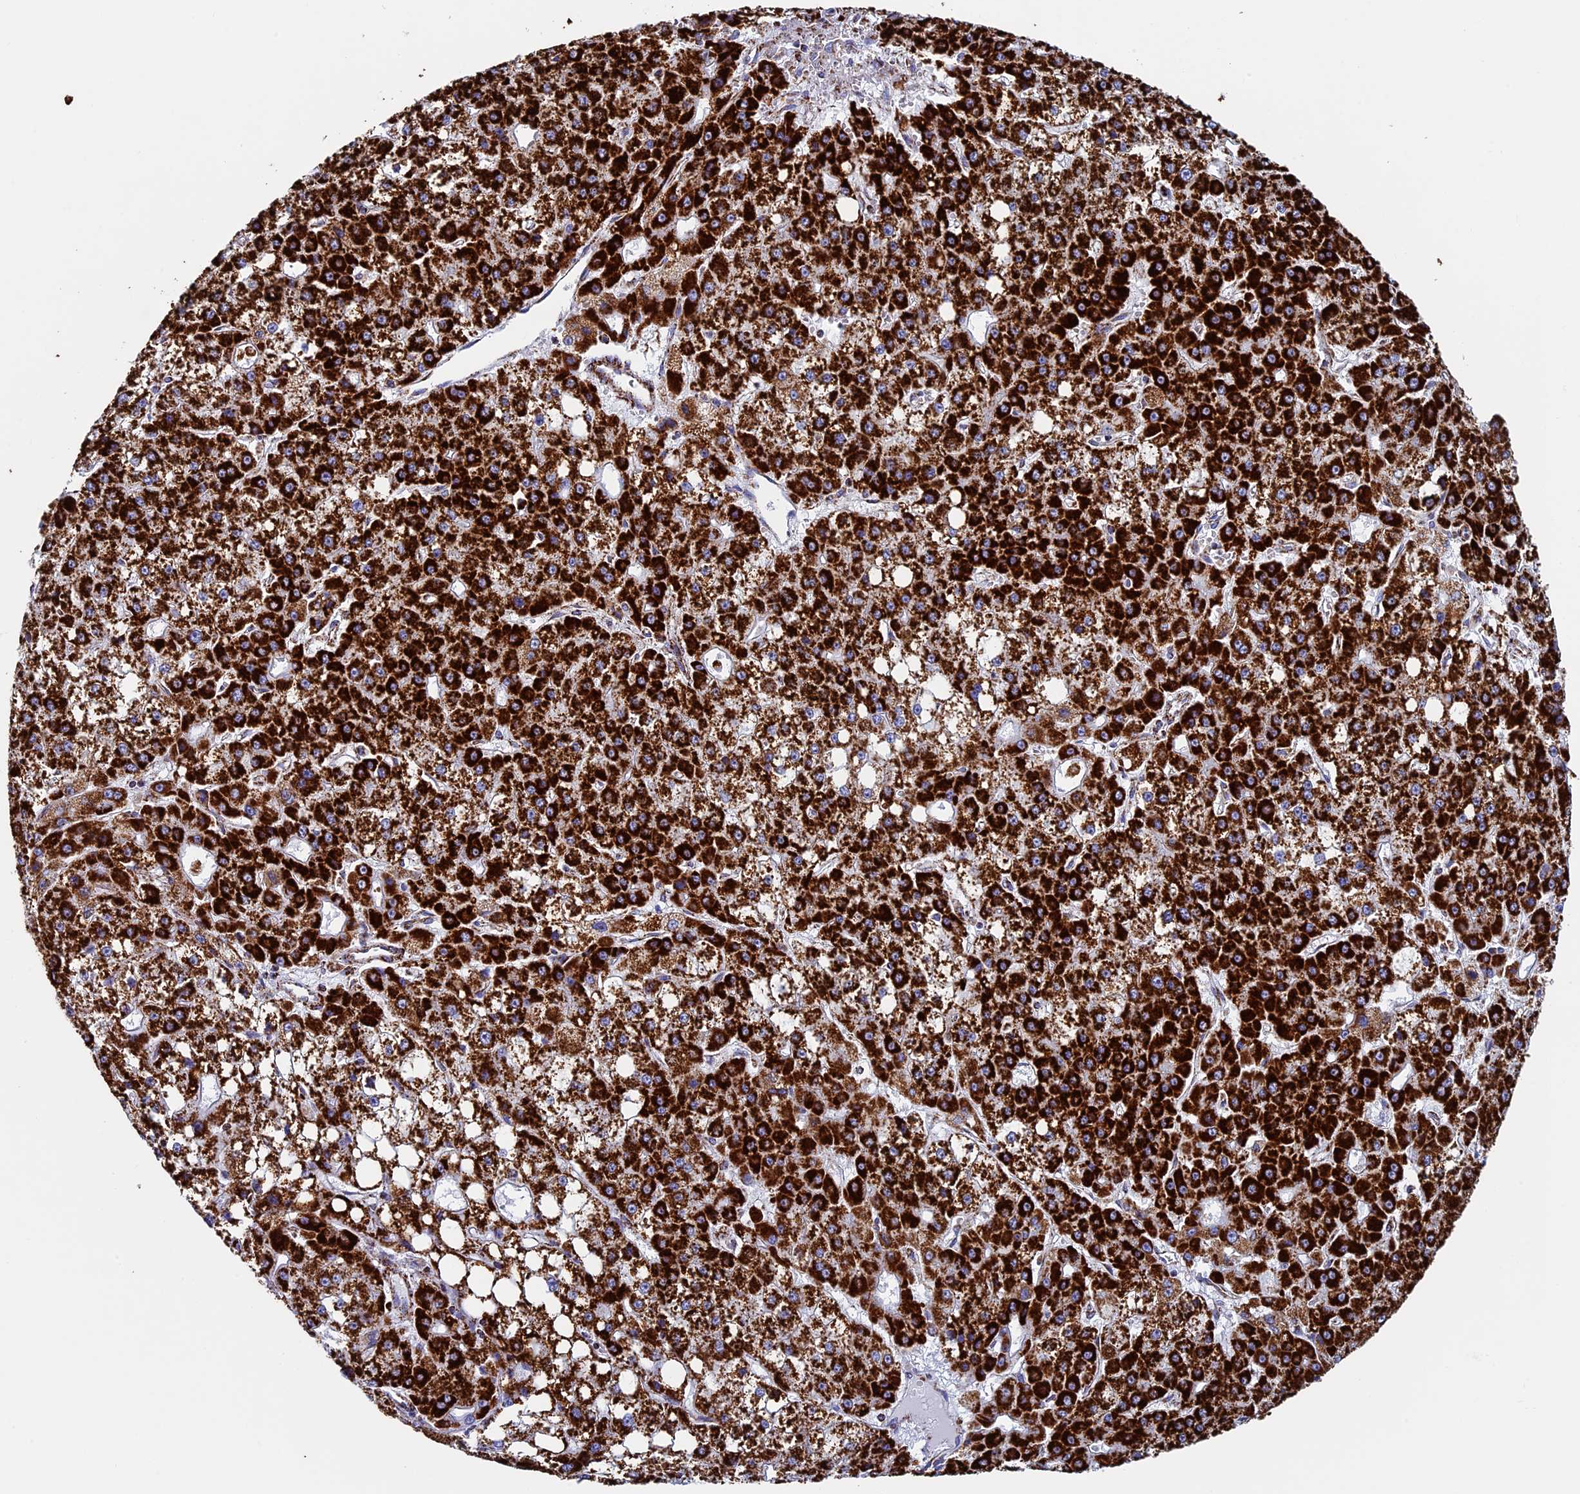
{"staining": {"intensity": "strong", "quantity": ">75%", "location": "cytoplasmic/membranous"}, "tissue": "liver cancer", "cell_type": "Tumor cells", "image_type": "cancer", "snomed": [{"axis": "morphology", "description": "Carcinoma, Hepatocellular, NOS"}, {"axis": "topography", "description": "Liver"}], "caption": "Protein expression analysis of liver hepatocellular carcinoma reveals strong cytoplasmic/membranous expression in approximately >75% of tumor cells. (IHC, brightfield microscopy, high magnification).", "gene": "UQCRFS1", "patient": {"sex": "male", "age": 47}}